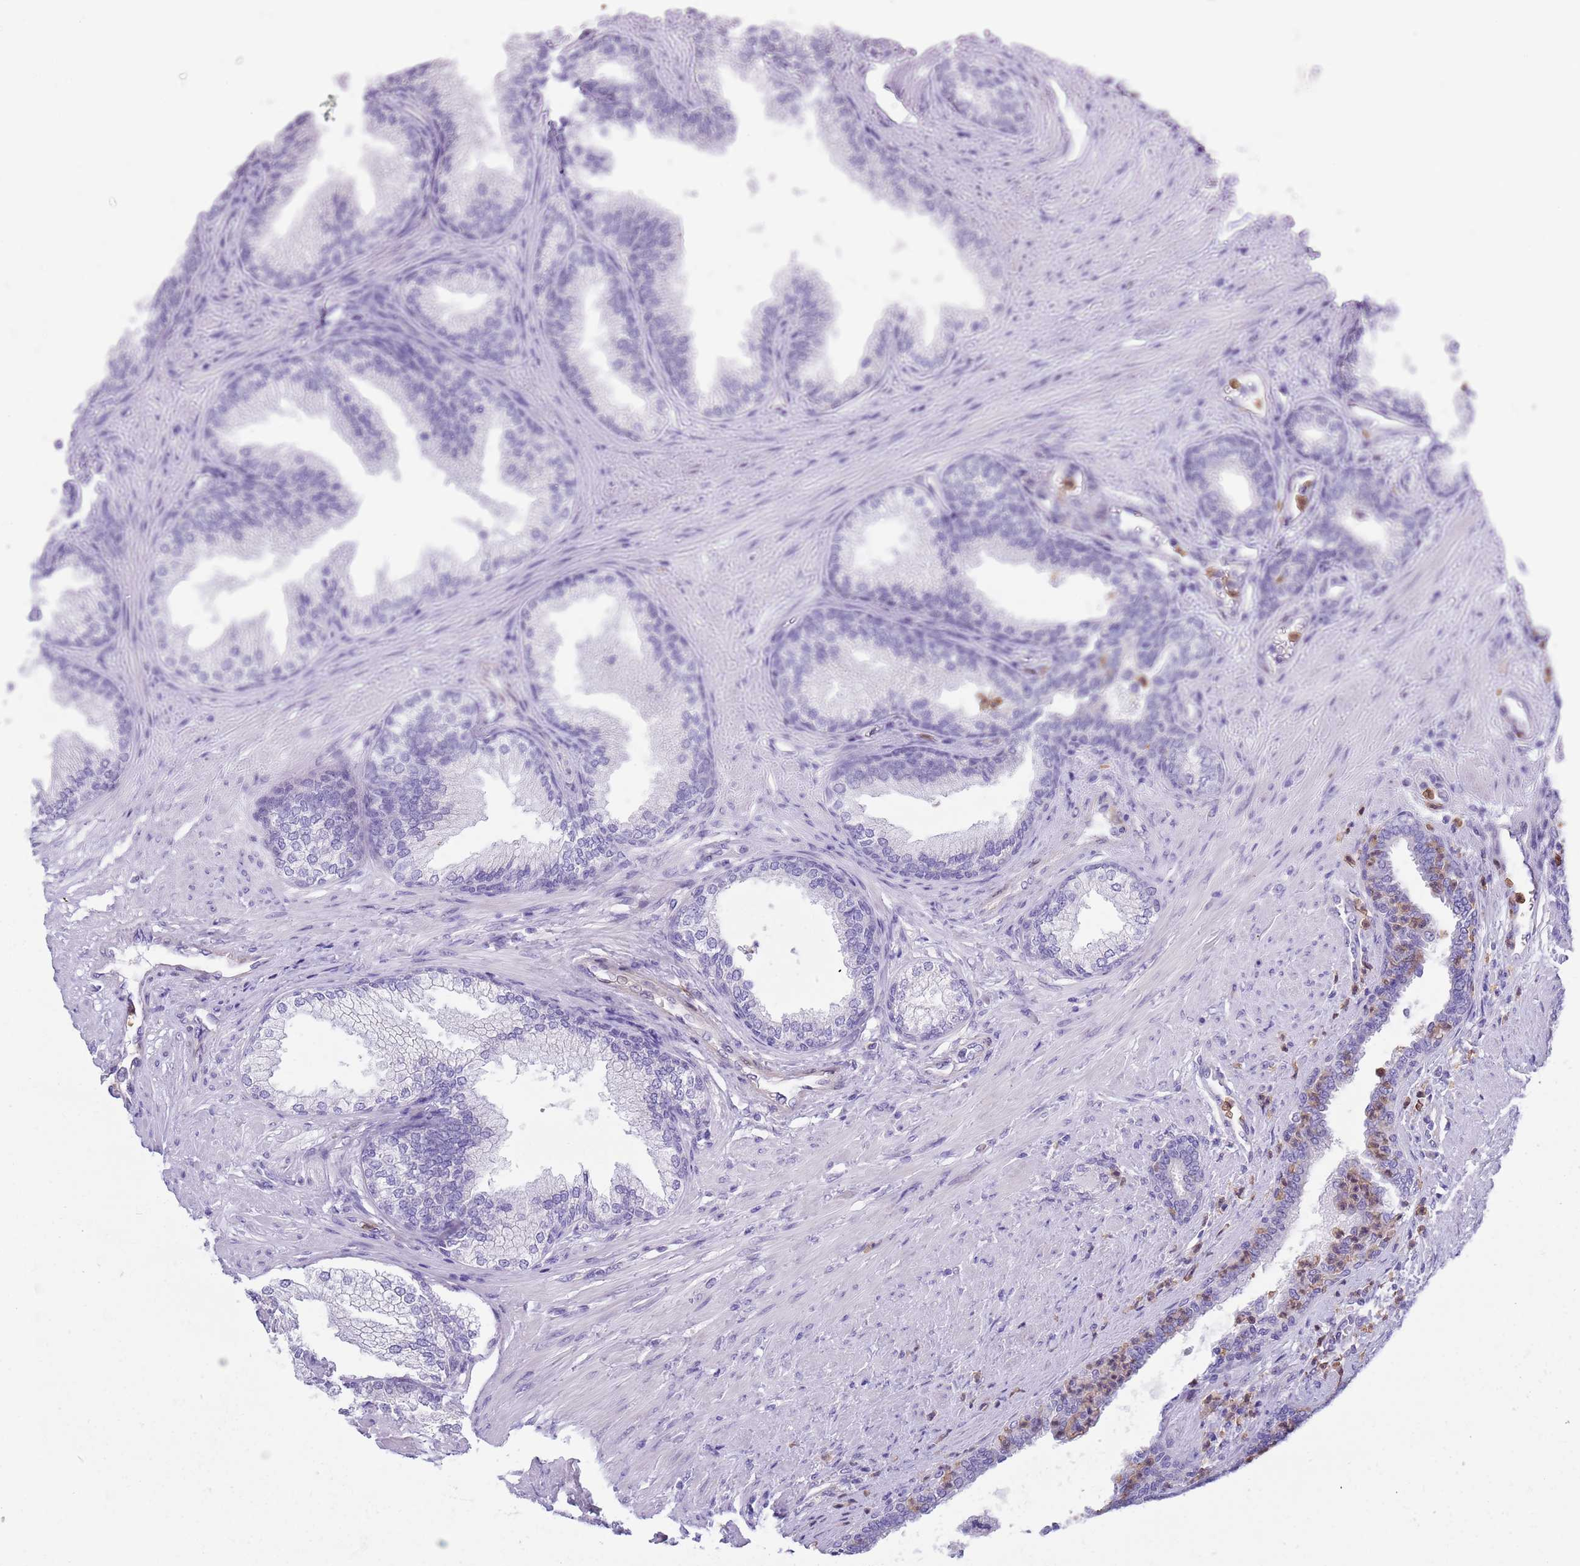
{"staining": {"intensity": "weak", "quantity": "<25%", "location": "cytoplasmic/membranous"}, "tissue": "prostate", "cell_type": "Glandular cells", "image_type": "normal", "snomed": [{"axis": "morphology", "description": "Normal tissue, NOS"}, {"axis": "topography", "description": "Prostate"}], "caption": "Immunohistochemistry (IHC) histopathology image of benign prostate: prostate stained with DAB (3,3'-diaminobenzidine) shows no significant protein staining in glandular cells.", "gene": "ZFP2", "patient": {"sex": "male", "age": 76}}